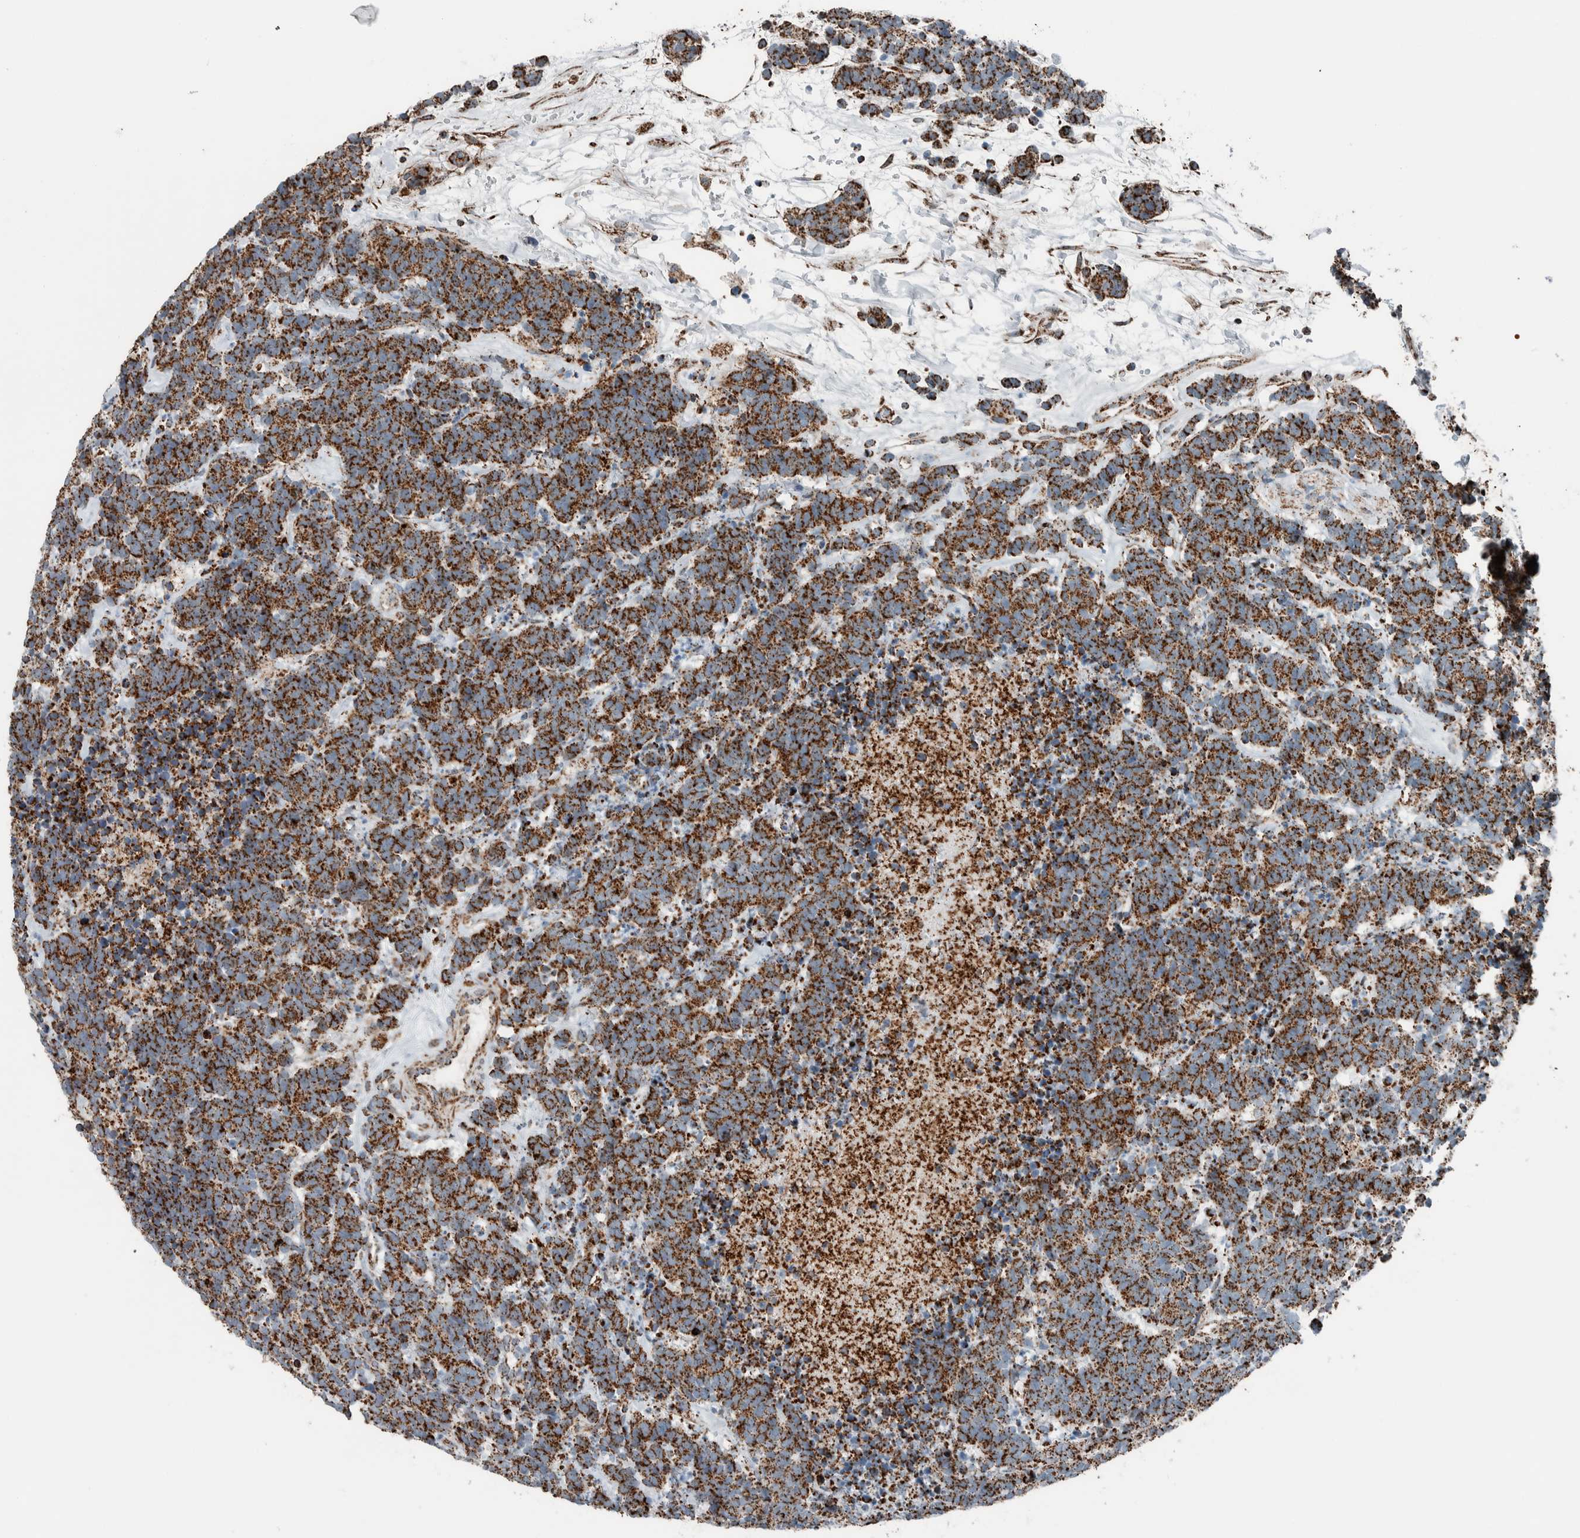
{"staining": {"intensity": "strong", "quantity": ">75%", "location": "cytoplasmic/membranous"}, "tissue": "carcinoid", "cell_type": "Tumor cells", "image_type": "cancer", "snomed": [{"axis": "morphology", "description": "Carcinoma, NOS"}, {"axis": "morphology", "description": "Carcinoid, malignant, NOS"}, {"axis": "topography", "description": "Urinary bladder"}], "caption": "Immunohistochemistry photomicrograph of malignant carcinoid stained for a protein (brown), which shows high levels of strong cytoplasmic/membranous staining in approximately >75% of tumor cells.", "gene": "CNTROB", "patient": {"sex": "male", "age": 57}}